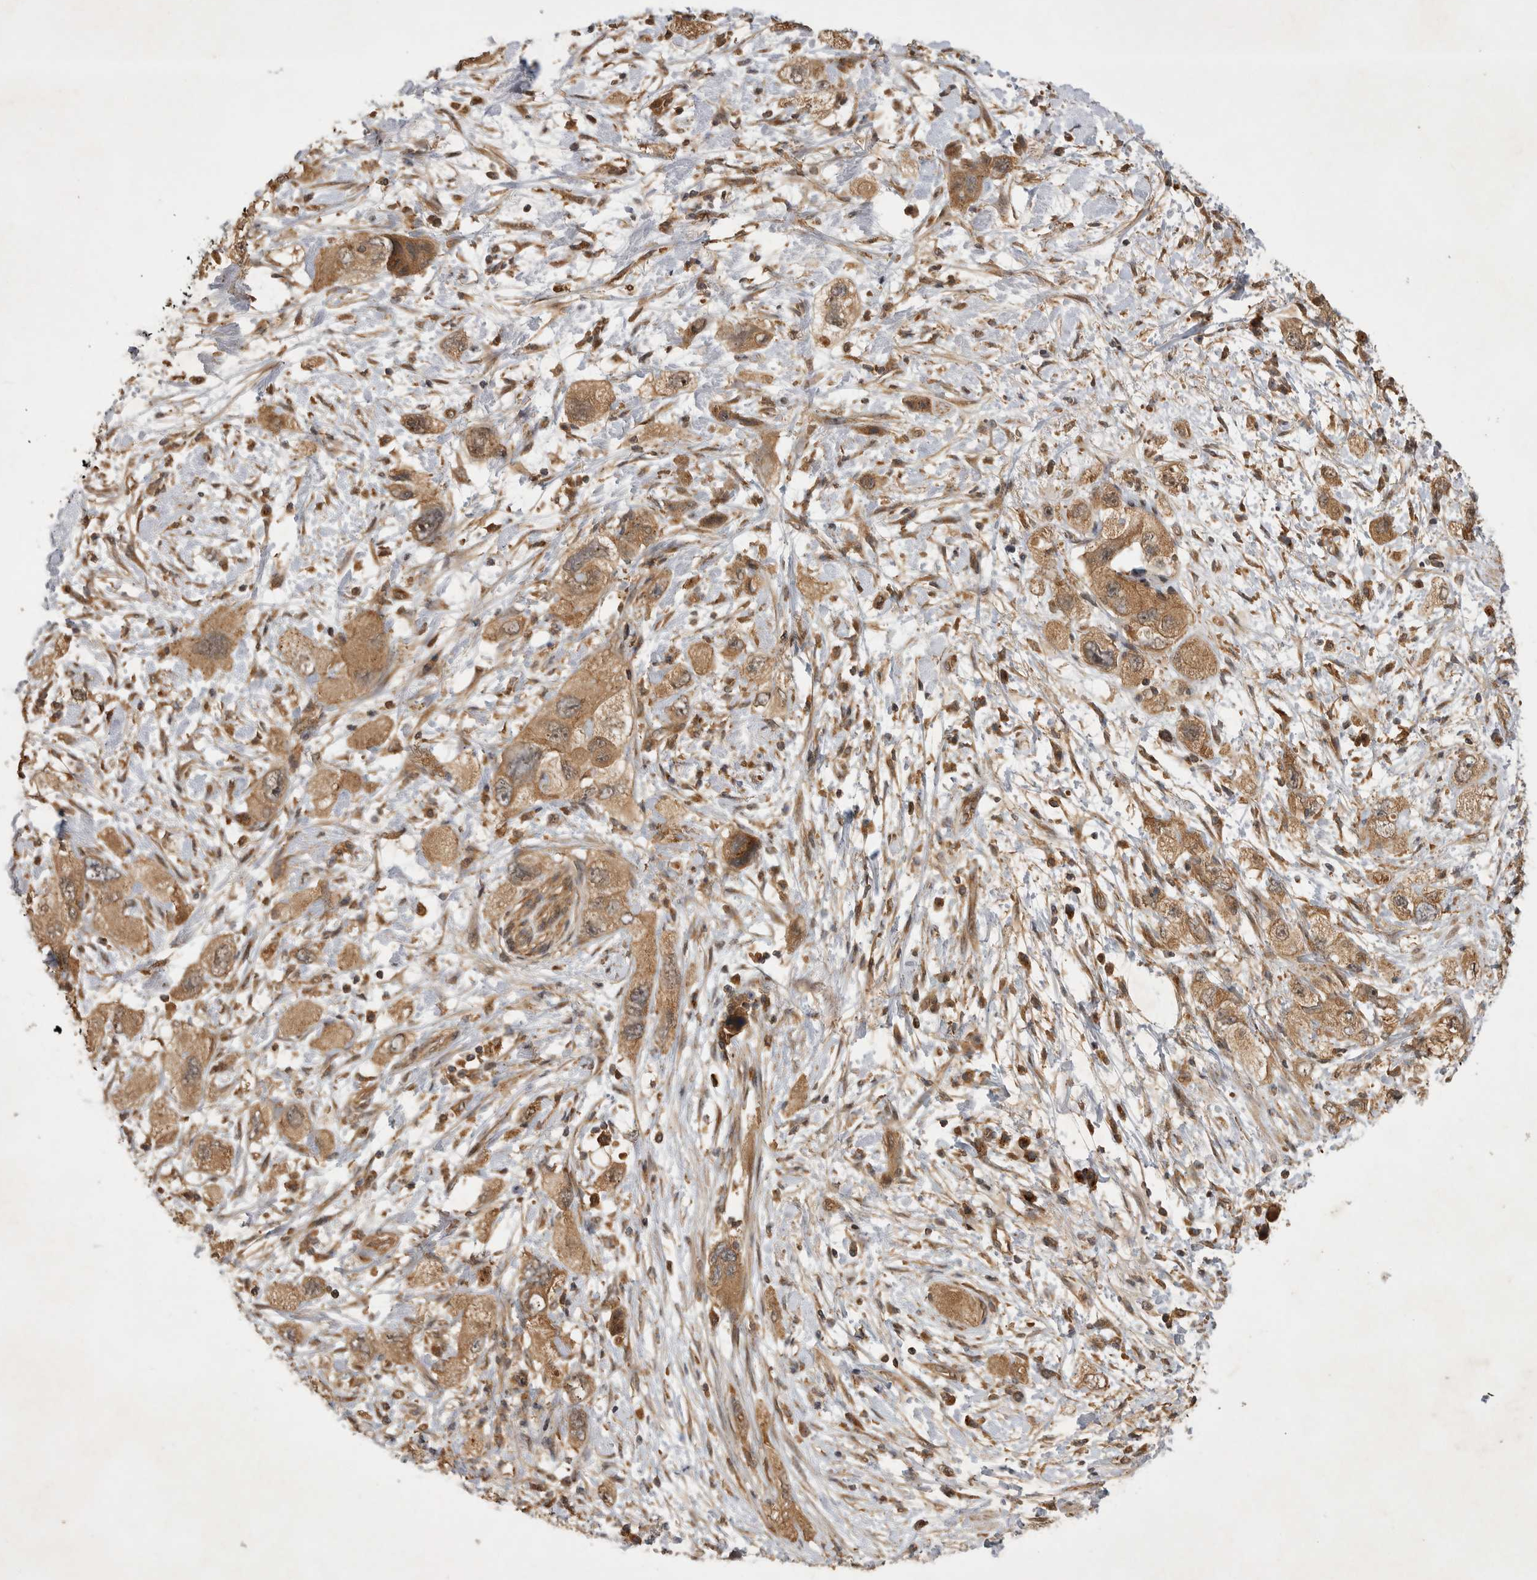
{"staining": {"intensity": "moderate", "quantity": ">75%", "location": "cytoplasmic/membranous"}, "tissue": "pancreatic cancer", "cell_type": "Tumor cells", "image_type": "cancer", "snomed": [{"axis": "morphology", "description": "Adenocarcinoma, NOS"}, {"axis": "topography", "description": "Pancreas"}], "caption": "DAB (3,3'-diaminobenzidine) immunohistochemical staining of pancreatic cancer reveals moderate cytoplasmic/membranous protein staining in approximately >75% of tumor cells.", "gene": "ZNF232", "patient": {"sex": "female", "age": 73}}